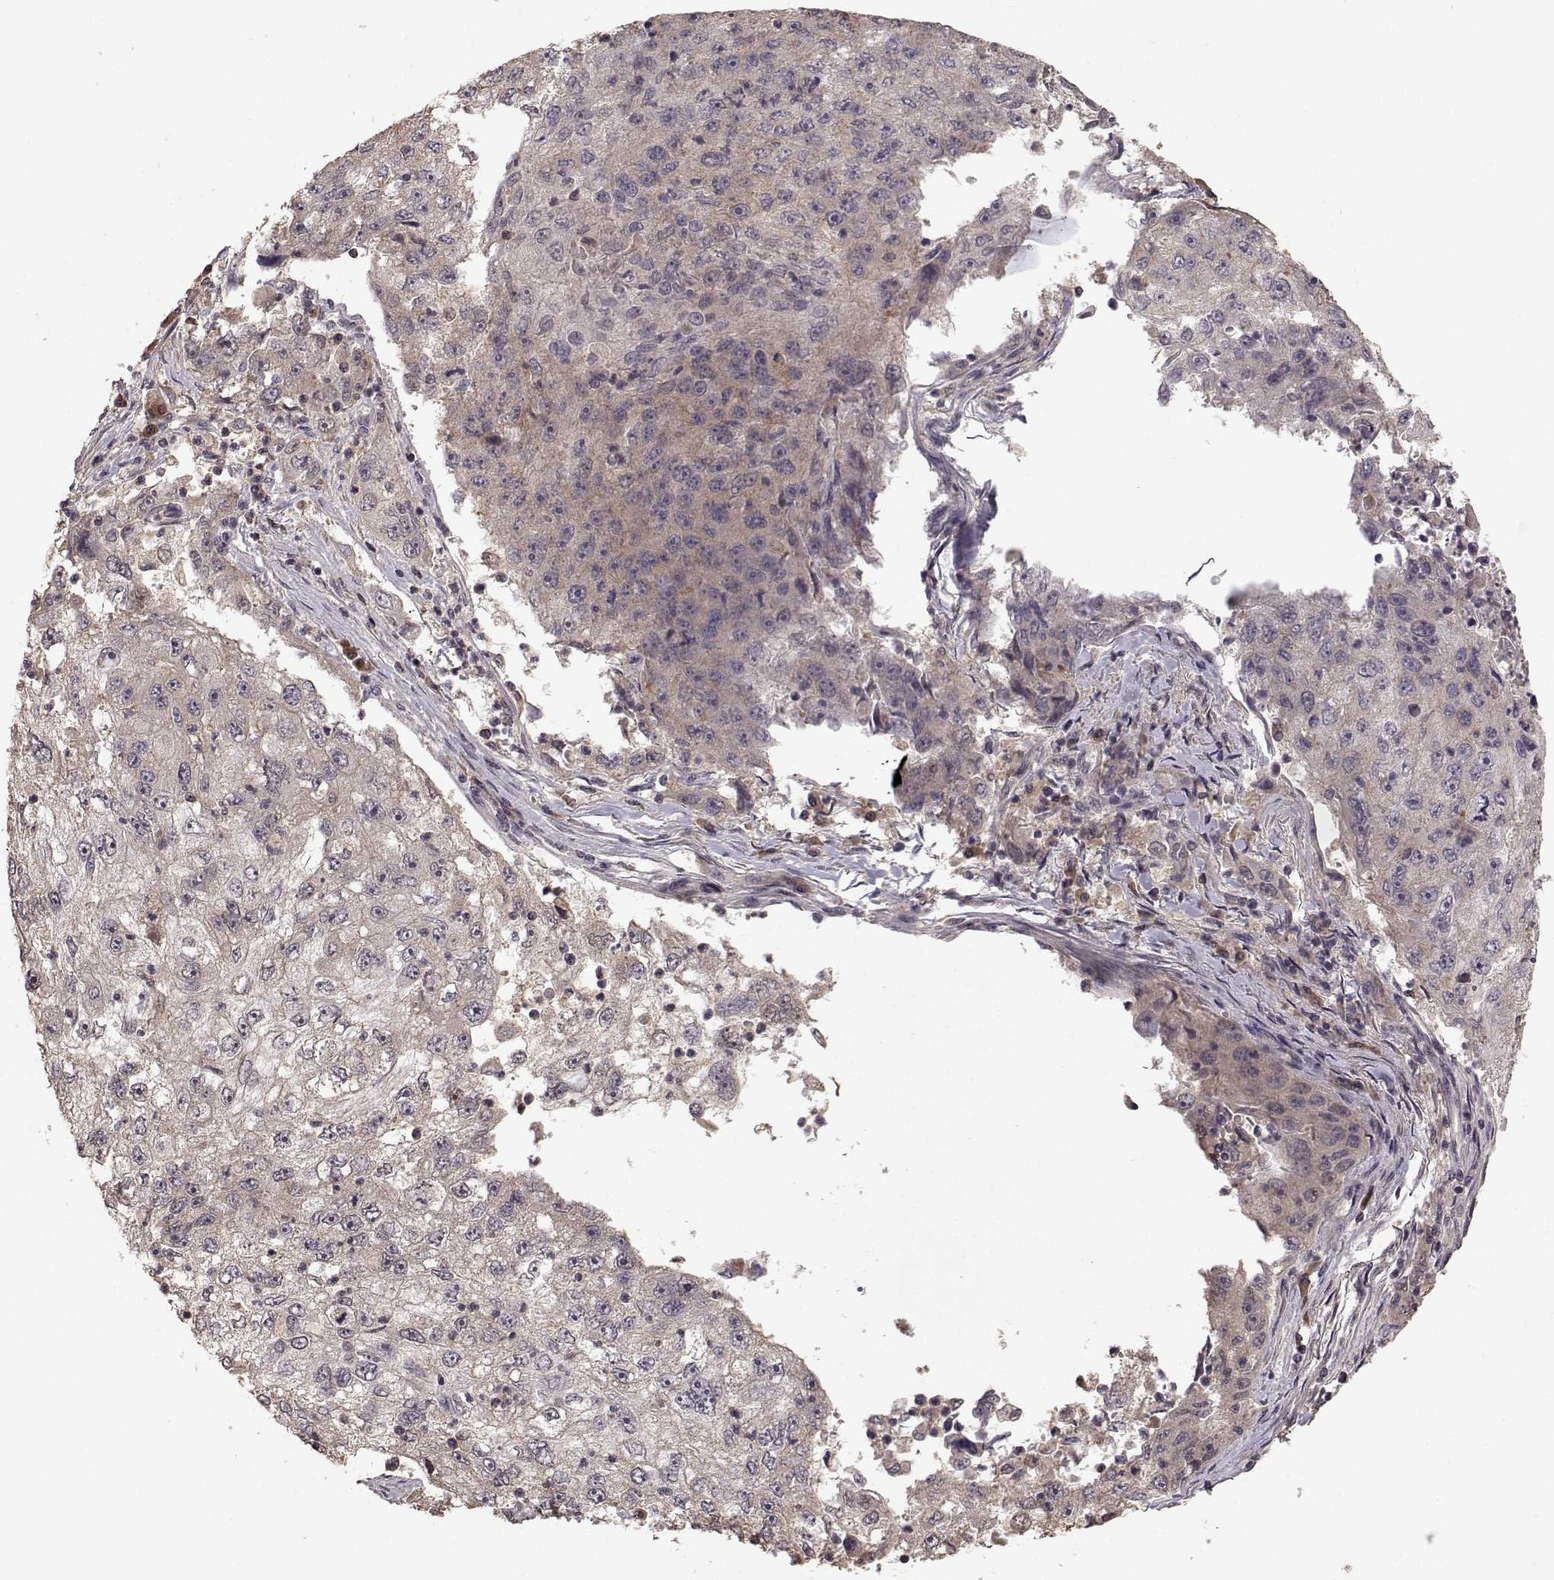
{"staining": {"intensity": "weak", "quantity": "<25%", "location": "cytoplasmic/membranous"}, "tissue": "cervical cancer", "cell_type": "Tumor cells", "image_type": "cancer", "snomed": [{"axis": "morphology", "description": "Squamous cell carcinoma, NOS"}, {"axis": "topography", "description": "Cervix"}], "caption": "Cervical cancer (squamous cell carcinoma) was stained to show a protein in brown. There is no significant expression in tumor cells.", "gene": "PLEKHG3", "patient": {"sex": "female", "age": 36}}